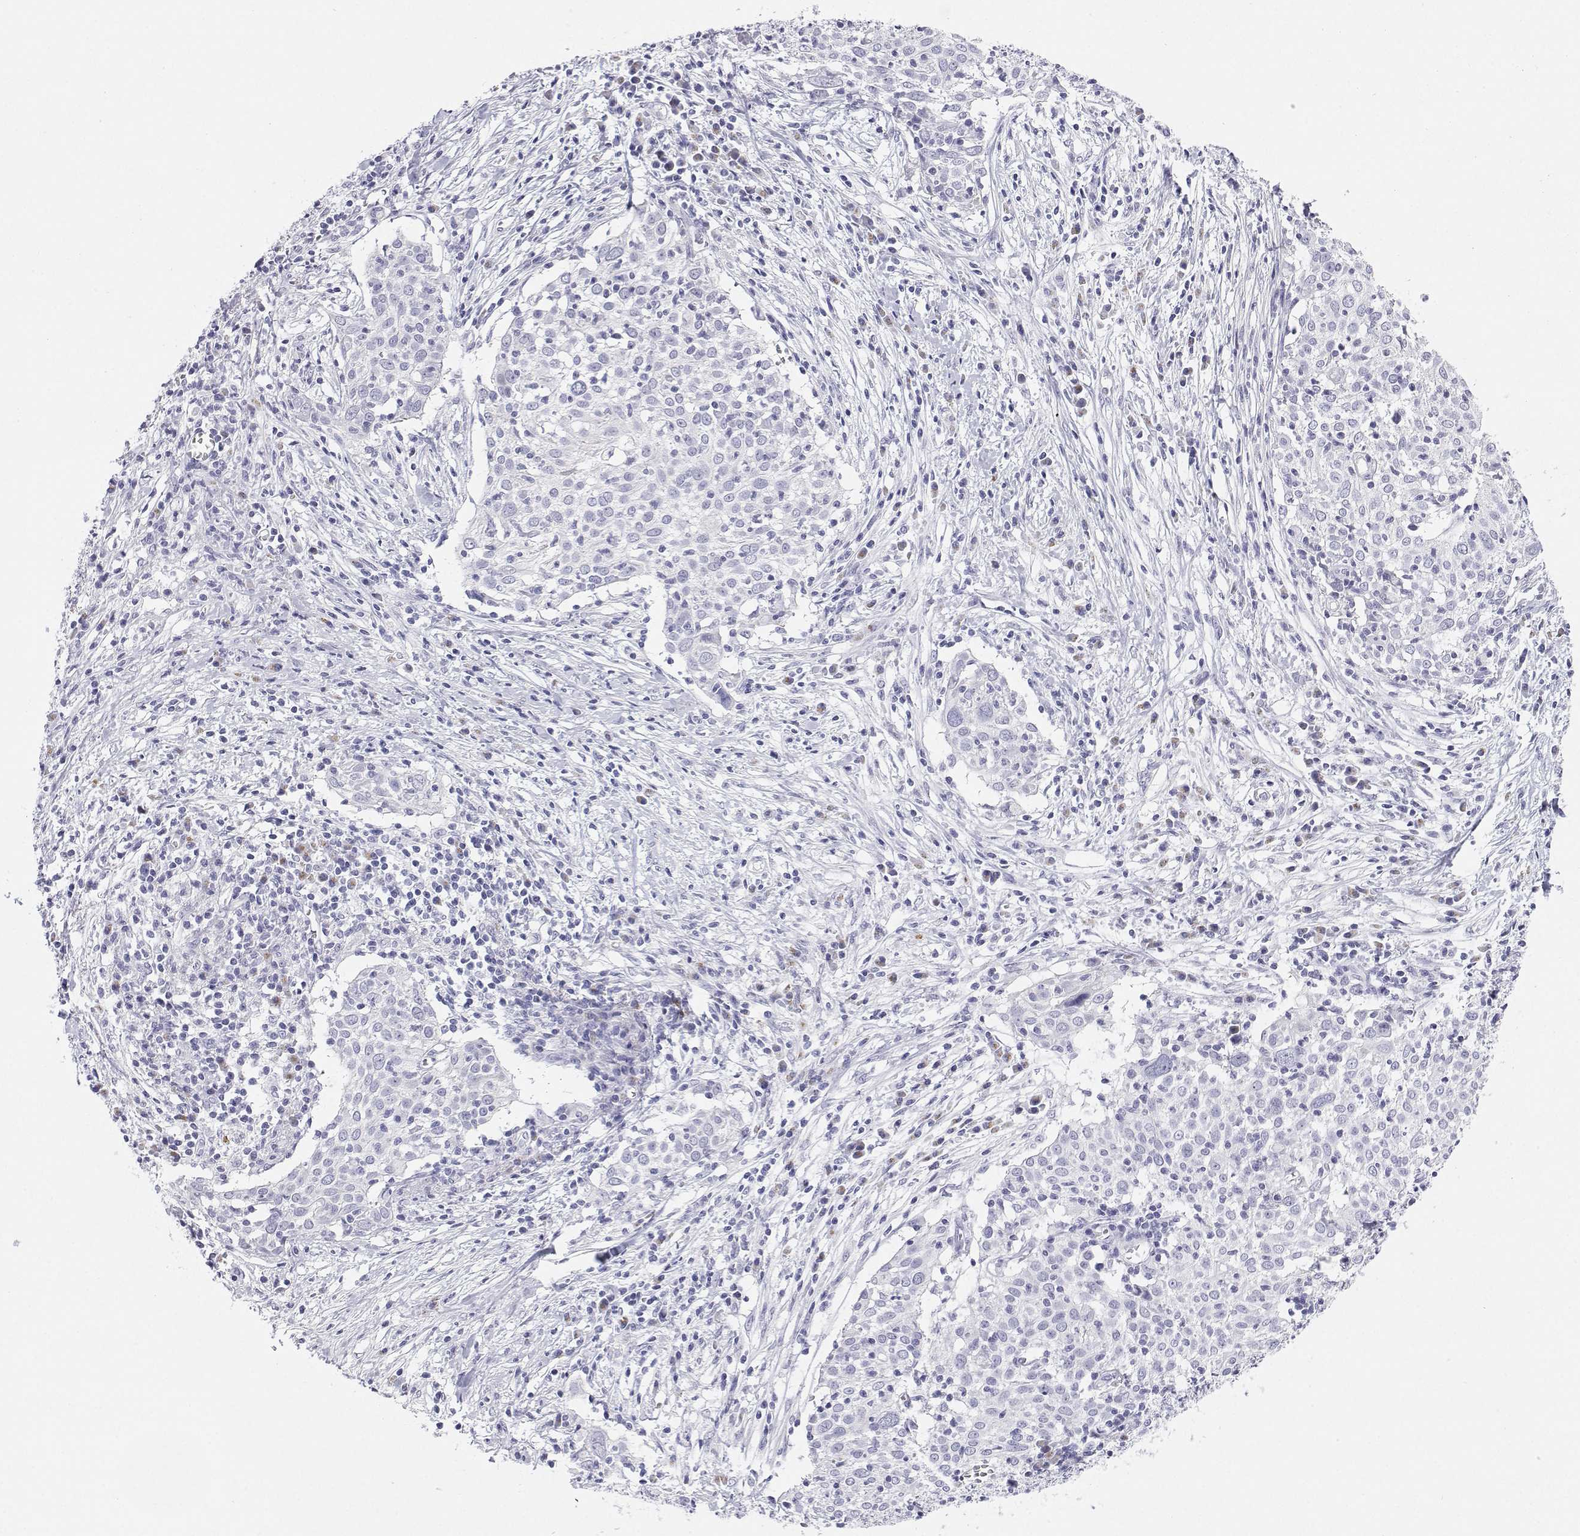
{"staining": {"intensity": "negative", "quantity": "none", "location": "none"}, "tissue": "cervical cancer", "cell_type": "Tumor cells", "image_type": "cancer", "snomed": [{"axis": "morphology", "description": "Squamous cell carcinoma, NOS"}, {"axis": "topography", "description": "Cervix"}], "caption": "The IHC photomicrograph has no significant expression in tumor cells of cervical squamous cell carcinoma tissue.", "gene": "BHMT", "patient": {"sex": "female", "age": 39}}